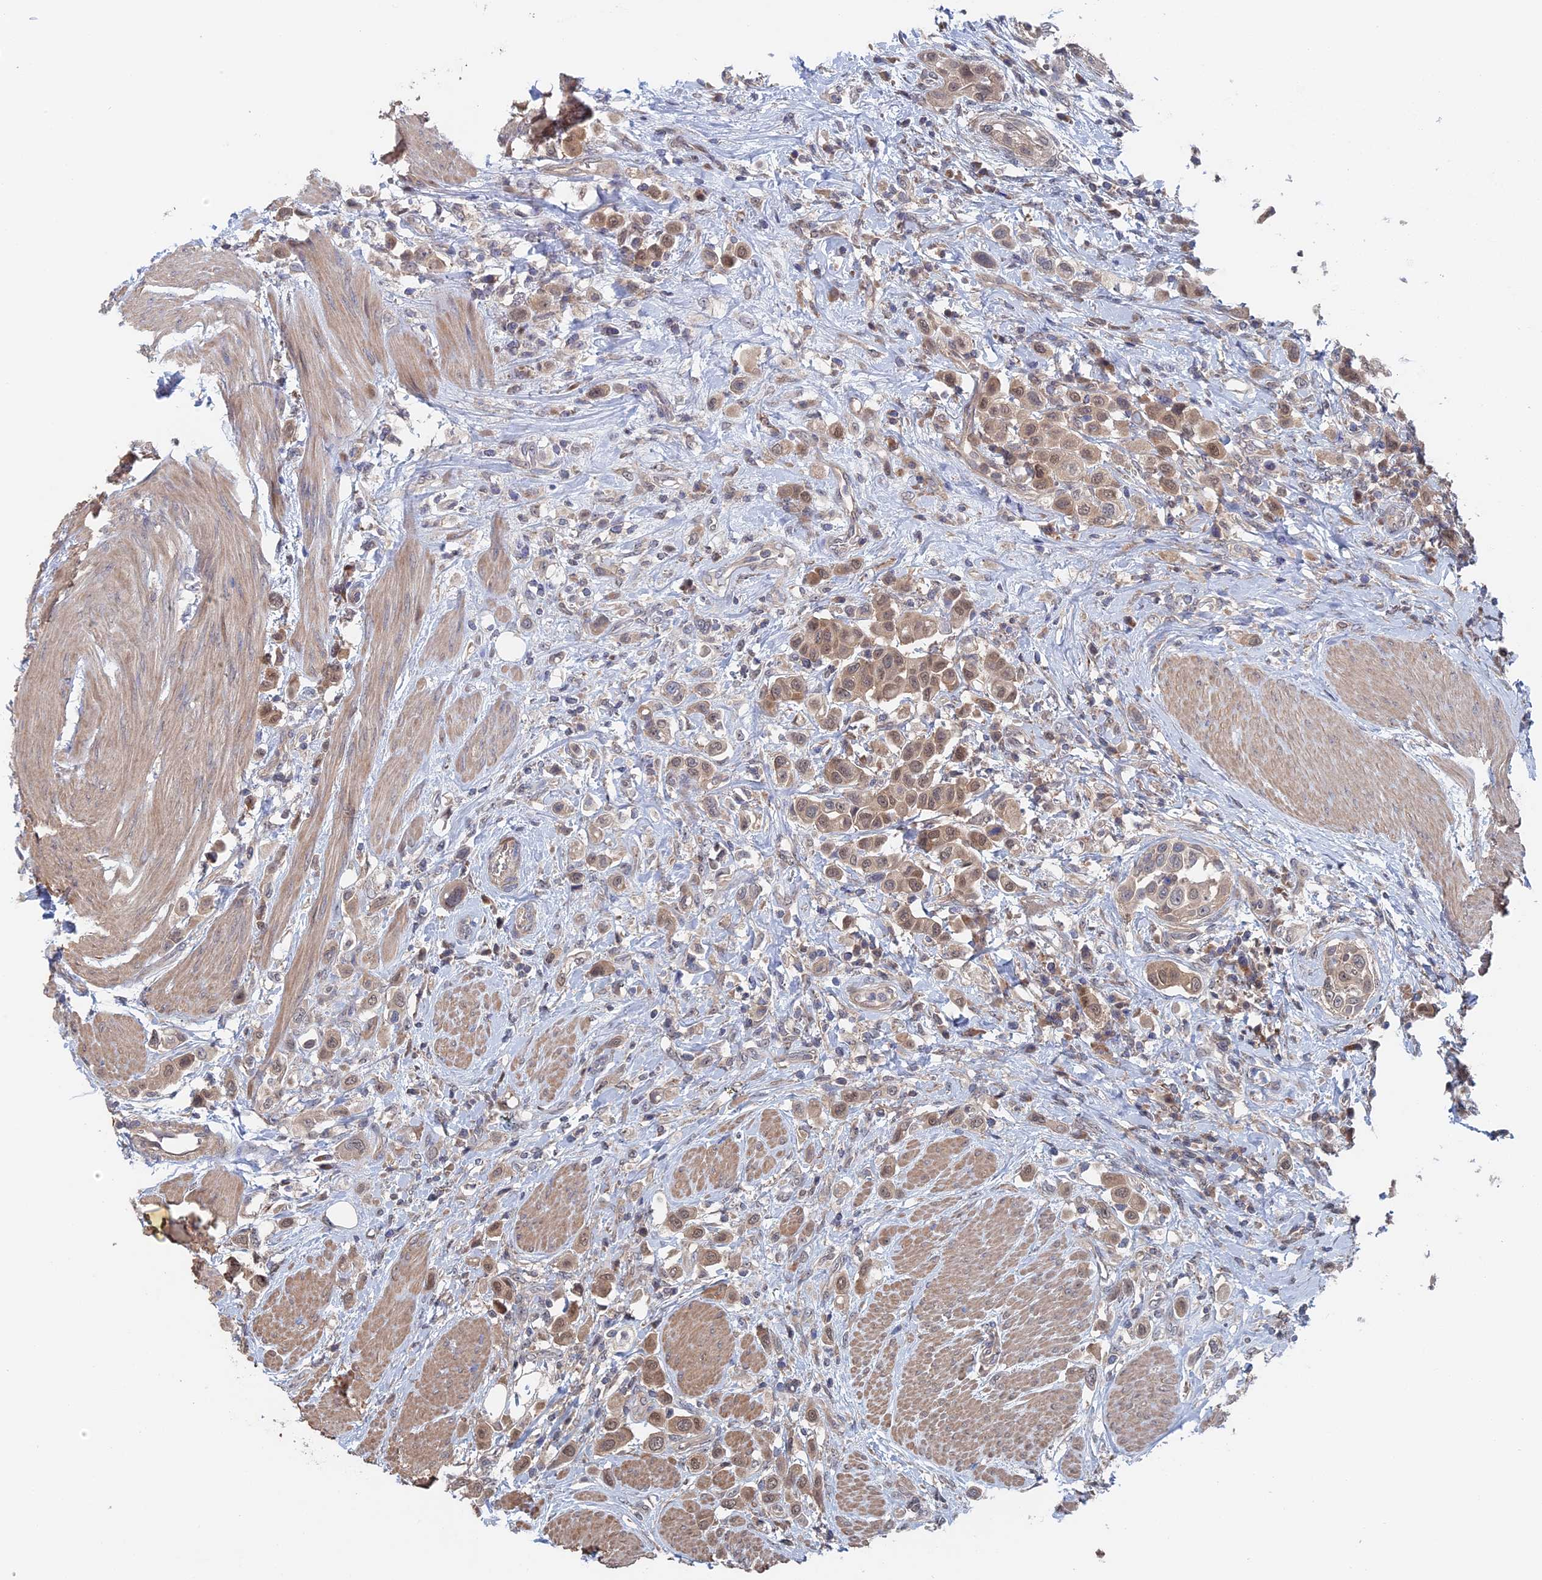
{"staining": {"intensity": "moderate", "quantity": ">75%", "location": "cytoplasmic/membranous,nuclear"}, "tissue": "urothelial cancer", "cell_type": "Tumor cells", "image_type": "cancer", "snomed": [{"axis": "morphology", "description": "Urothelial carcinoma, High grade"}, {"axis": "topography", "description": "Urinary bladder"}], "caption": "DAB immunohistochemical staining of human high-grade urothelial carcinoma demonstrates moderate cytoplasmic/membranous and nuclear protein expression in approximately >75% of tumor cells.", "gene": "ELOVL6", "patient": {"sex": "male", "age": 50}}